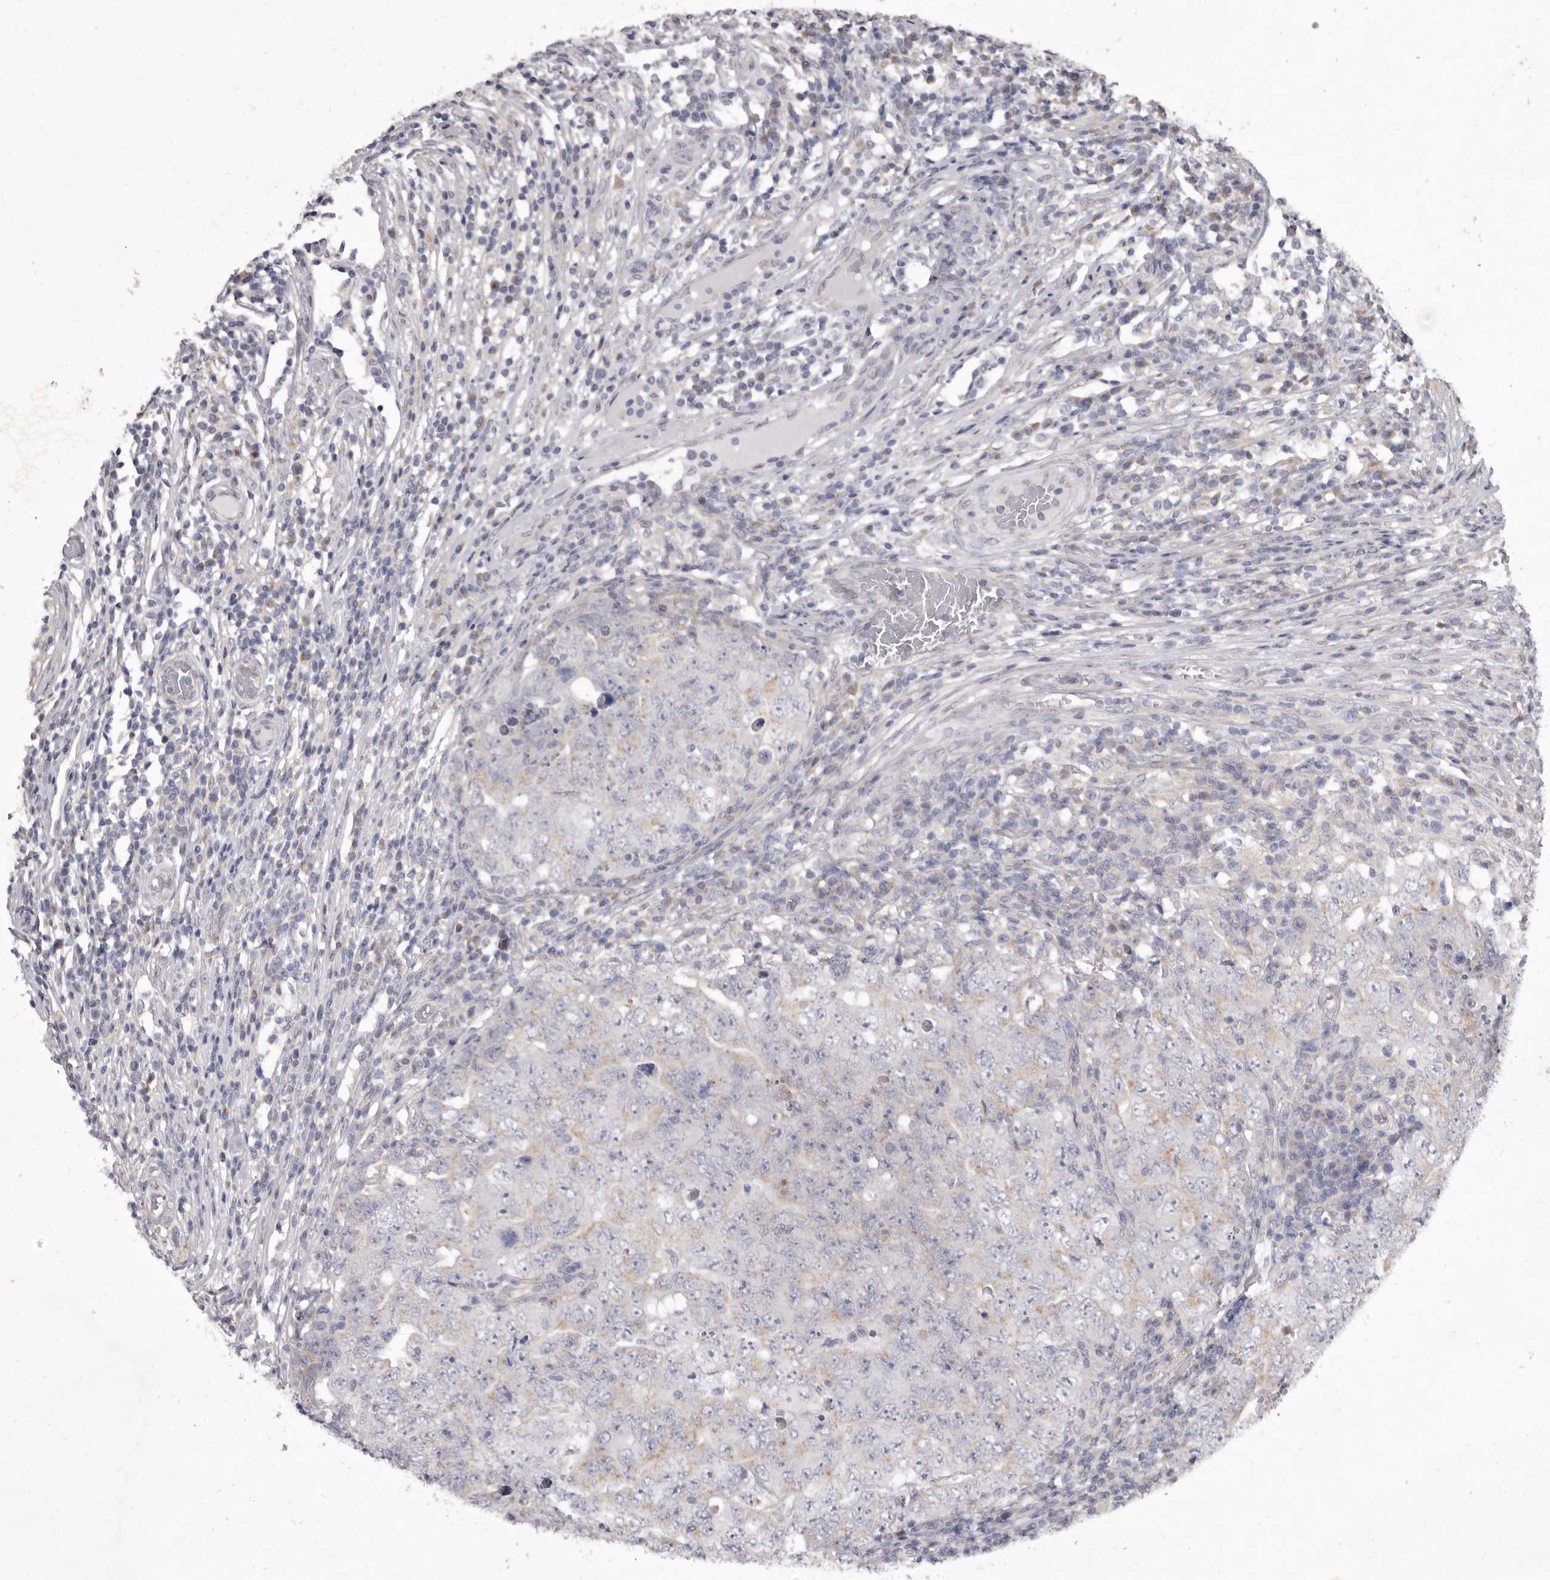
{"staining": {"intensity": "weak", "quantity": "25%-75%", "location": "cytoplasmic/membranous"}, "tissue": "testis cancer", "cell_type": "Tumor cells", "image_type": "cancer", "snomed": [{"axis": "morphology", "description": "Carcinoma, Embryonal, NOS"}, {"axis": "topography", "description": "Testis"}], "caption": "High-magnification brightfield microscopy of testis cancer (embryonal carcinoma) stained with DAB (brown) and counterstained with hematoxylin (blue). tumor cells exhibit weak cytoplasmic/membranous staining is identified in about25%-75% of cells.", "gene": "P2RX6", "patient": {"sex": "male", "age": 26}}